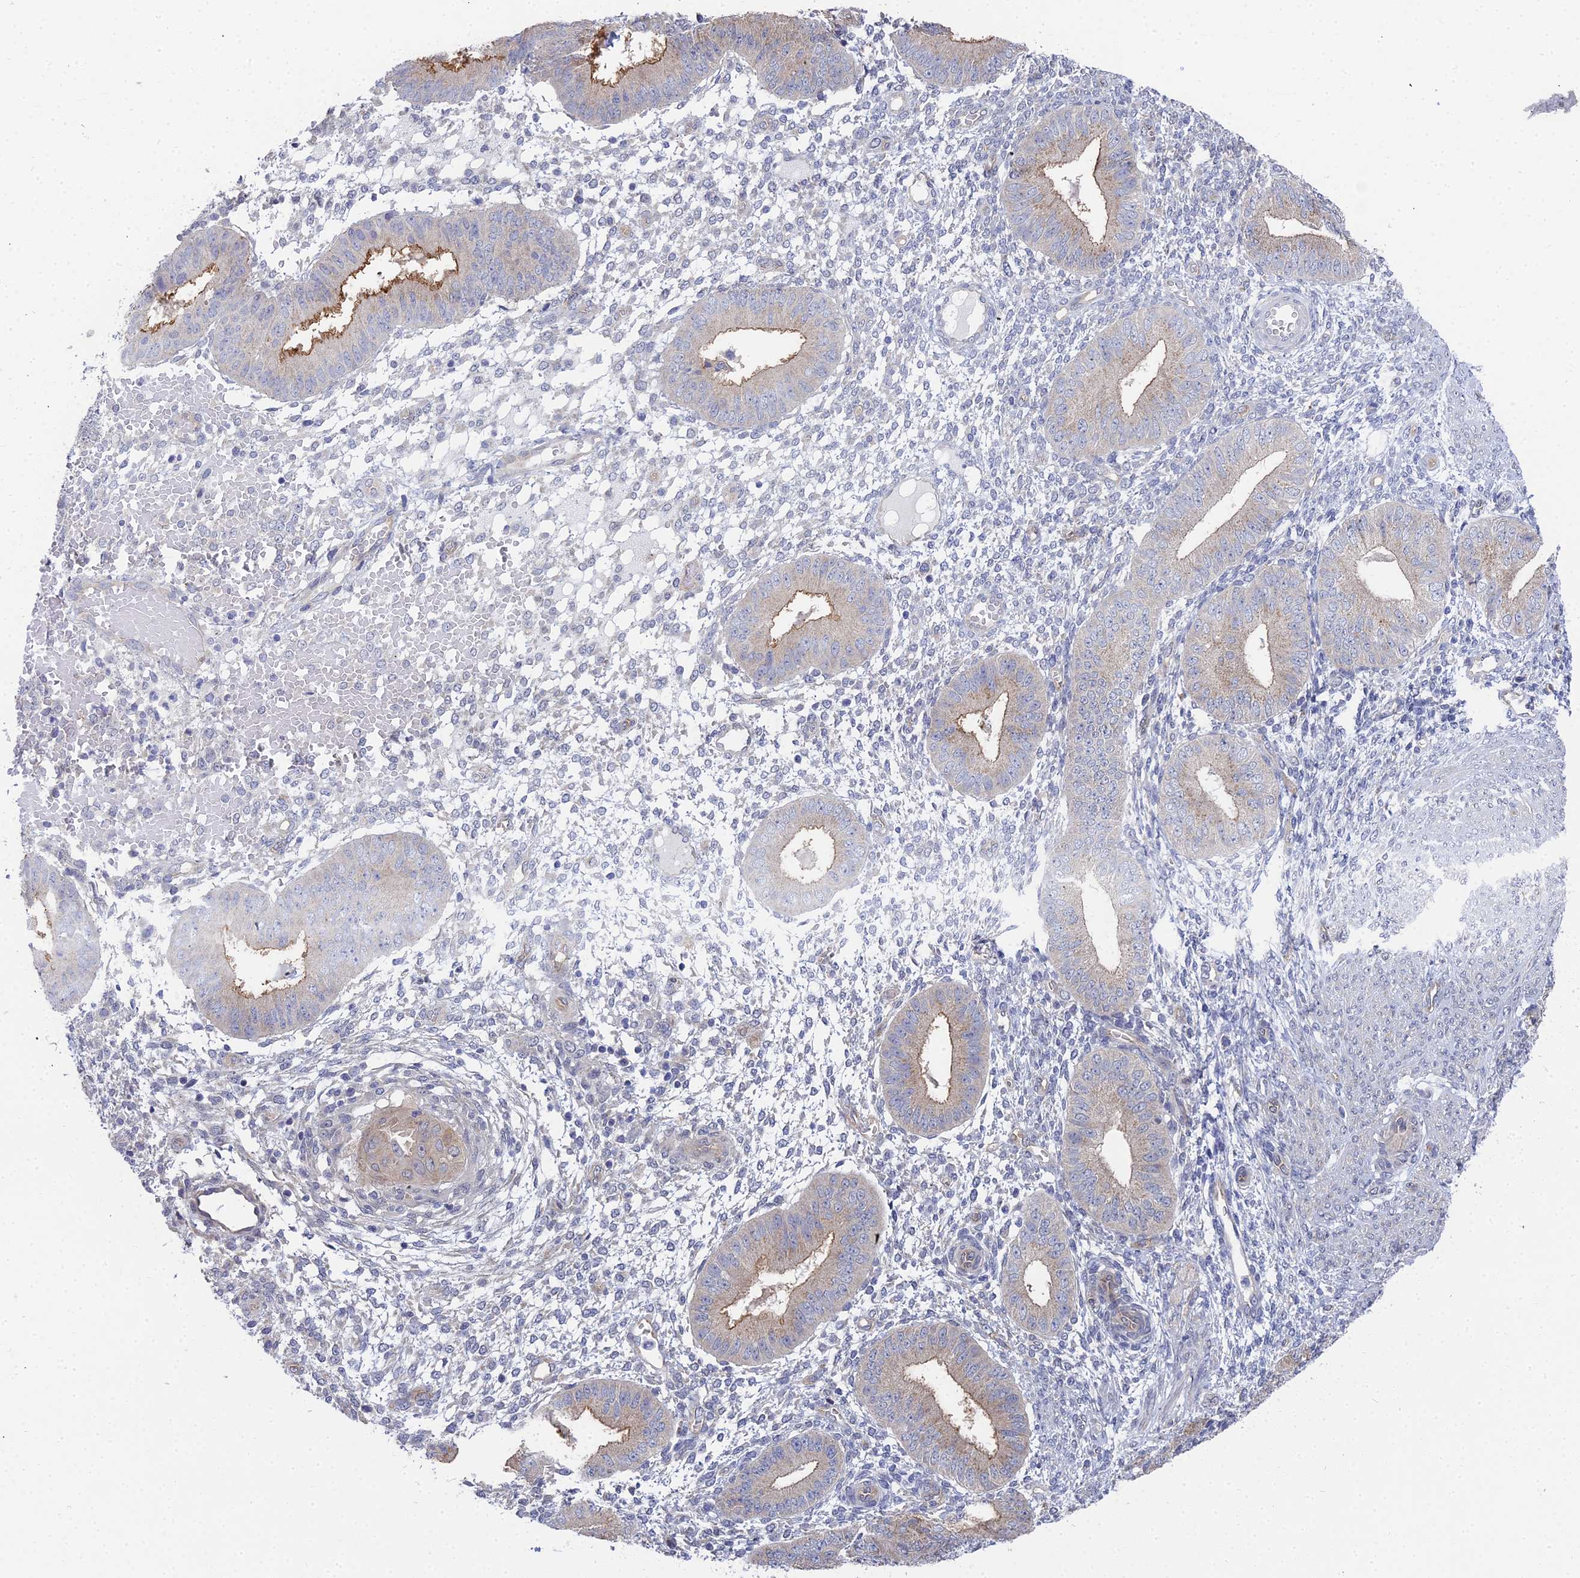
{"staining": {"intensity": "negative", "quantity": "none", "location": "none"}, "tissue": "endometrium", "cell_type": "Cells in endometrial stroma", "image_type": "normal", "snomed": [{"axis": "morphology", "description": "Normal tissue, NOS"}, {"axis": "topography", "description": "Endometrium"}], "caption": "Immunohistochemistry of normal human endometrium shows no staining in cells in endometrial stroma.", "gene": "RDX", "patient": {"sex": "female", "age": 49}}